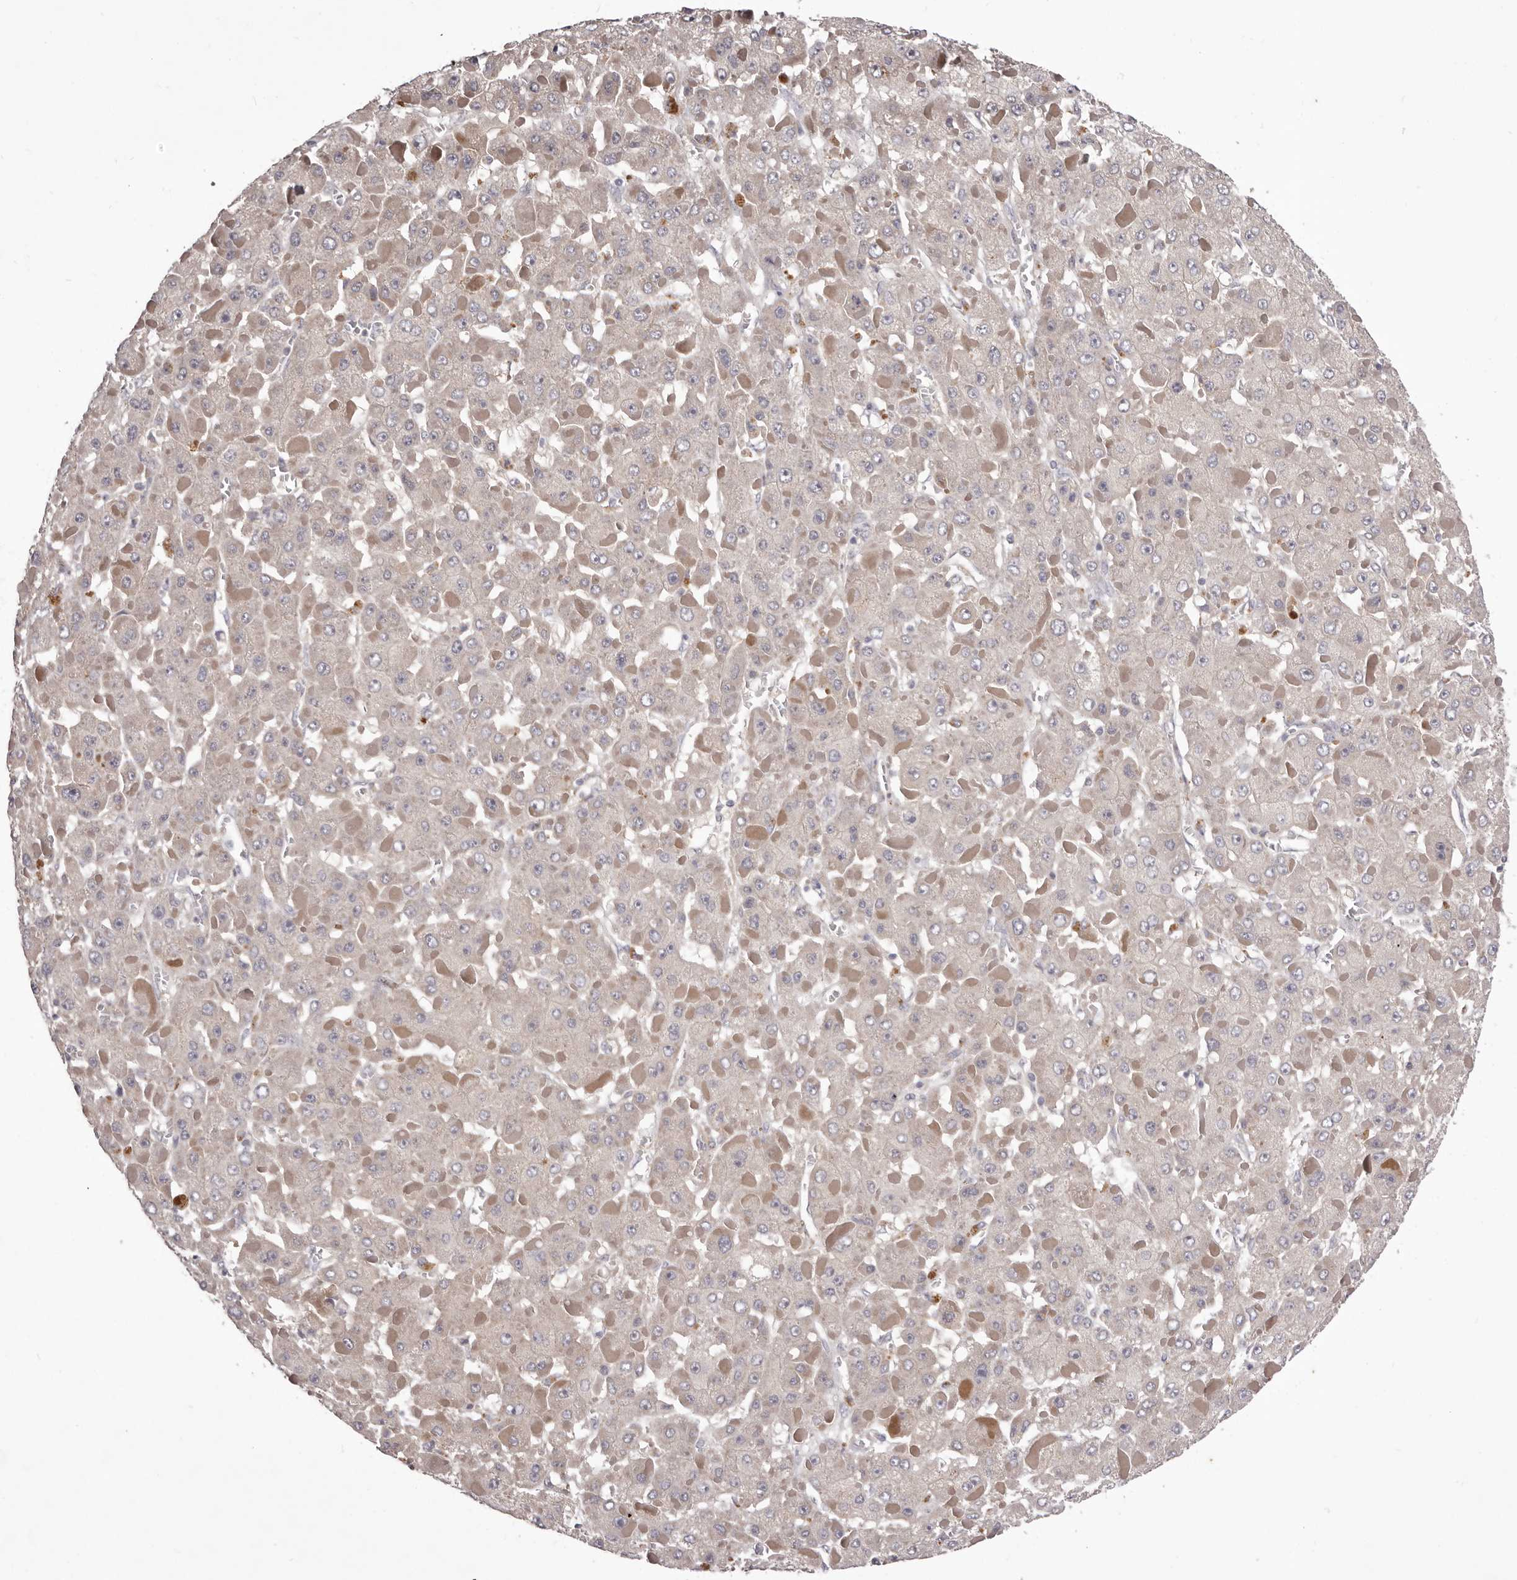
{"staining": {"intensity": "negative", "quantity": "none", "location": "none"}, "tissue": "liver cancer", "cell_type": "Tumor cells", "image_type": "cancer", "snomed": [{"axis": "morphology", "description": "Carcinoma, Hepatocellular, NOS"}, {"axis": "topography", "description": "Liver"}], "caption": "The immunohistochemistry (IHC) micrograph has no significant staining in tumor cells of hepatocellular carcinoma (liver) tissue.", "gene": "PNRC1", "patient": {"sex": "female", "age": 73}}